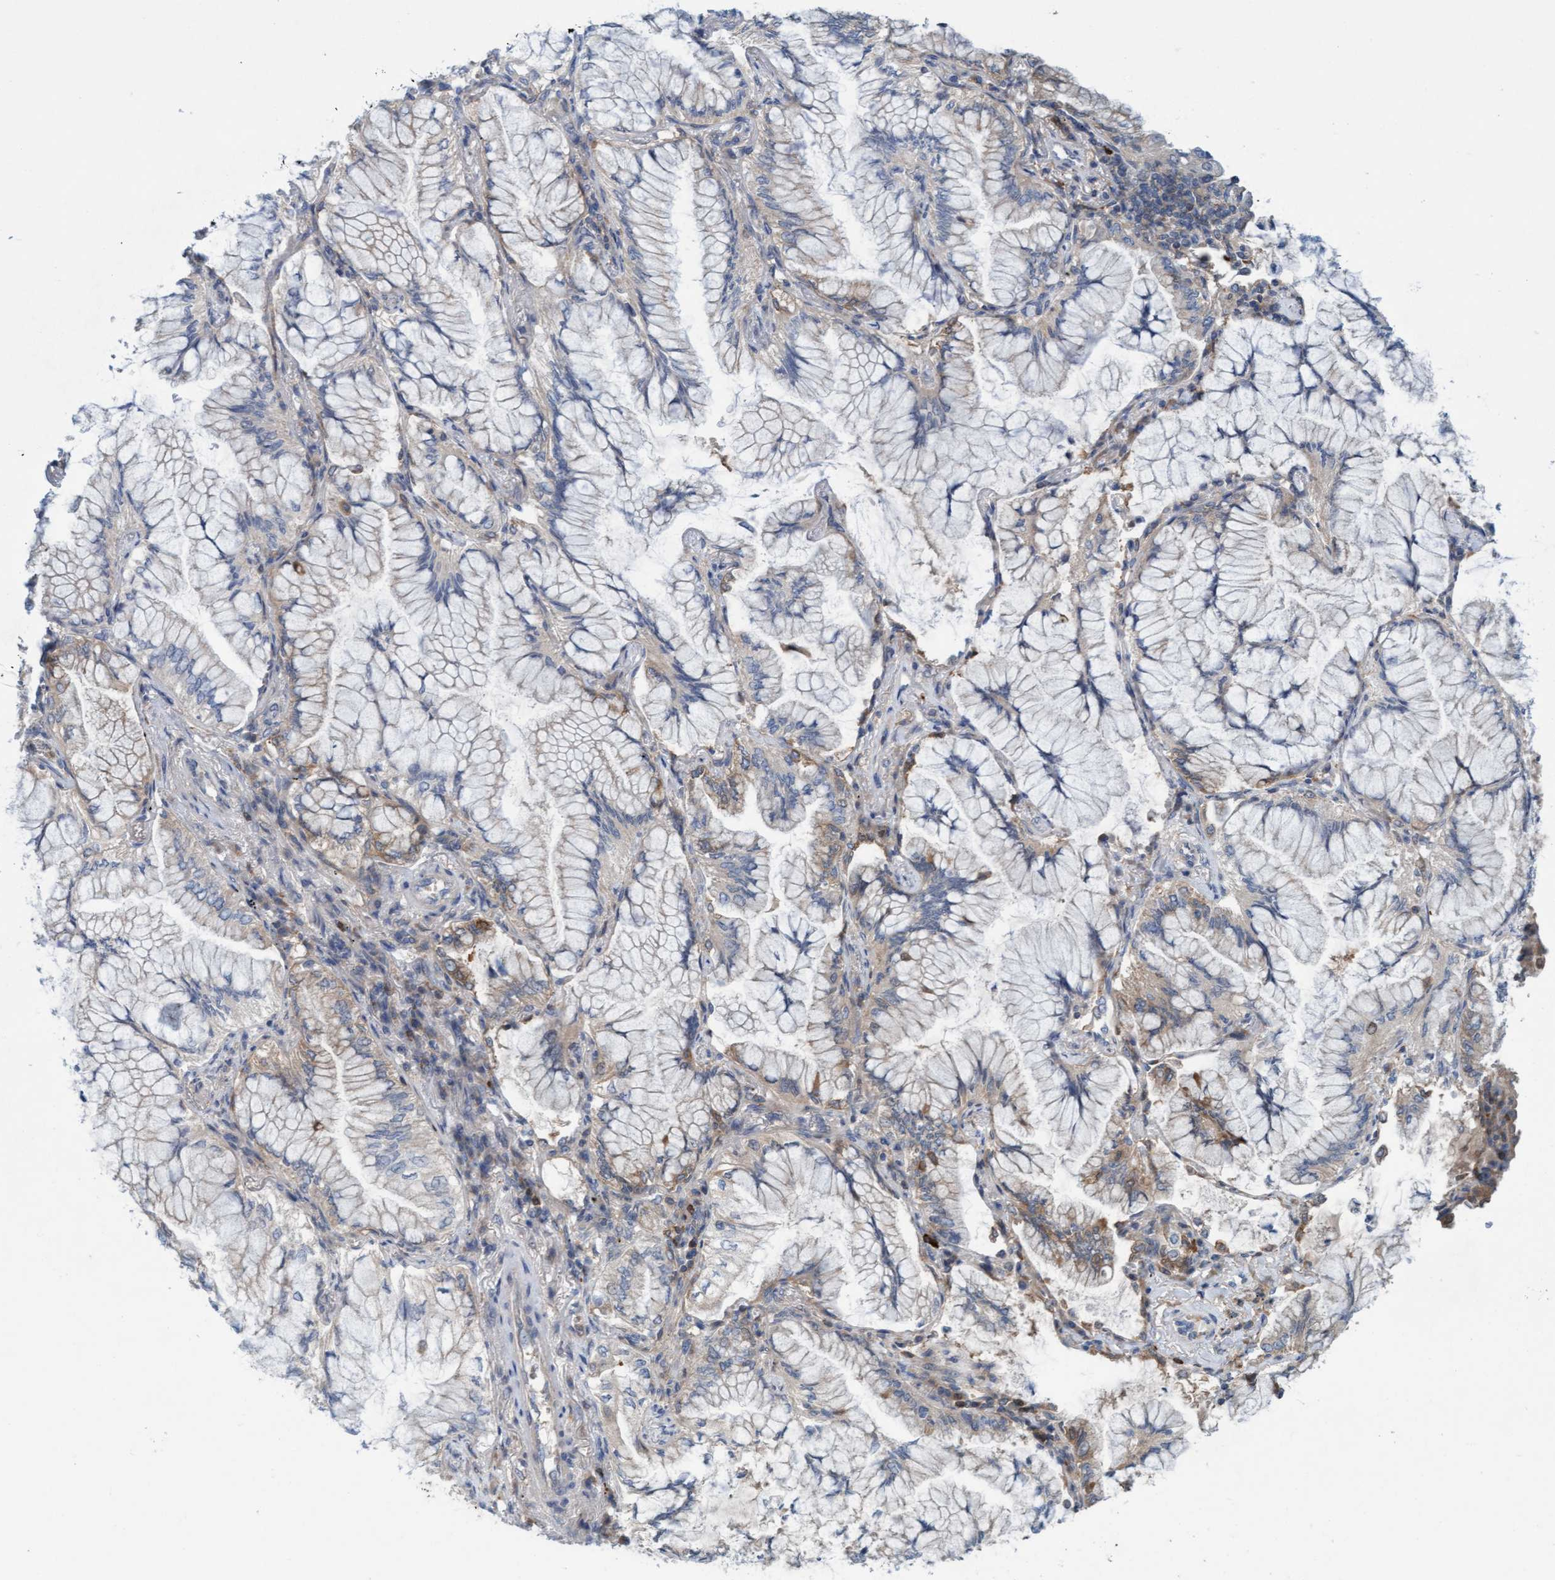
{"staining": {"intensity": "negative", "quantity": "none", "location": "none"}, "tissue": "lung cancer", "cell_type": "Tumor cells", "image_type": "cancer", "snomed": [{"axis": "morphology", "description": "Adenocarcinoma, NOS"}, {"axis": "topography", "description": "Lung"}], "caption": "DAB (3,3'-diaminobenzidine) immunohistochemical staining of human lung cancer (adenocarcinoma) exhibits no significant staining in tumor cells.", "gene": "KLHL25", "patient": {"sex": "female", "age": 70}}